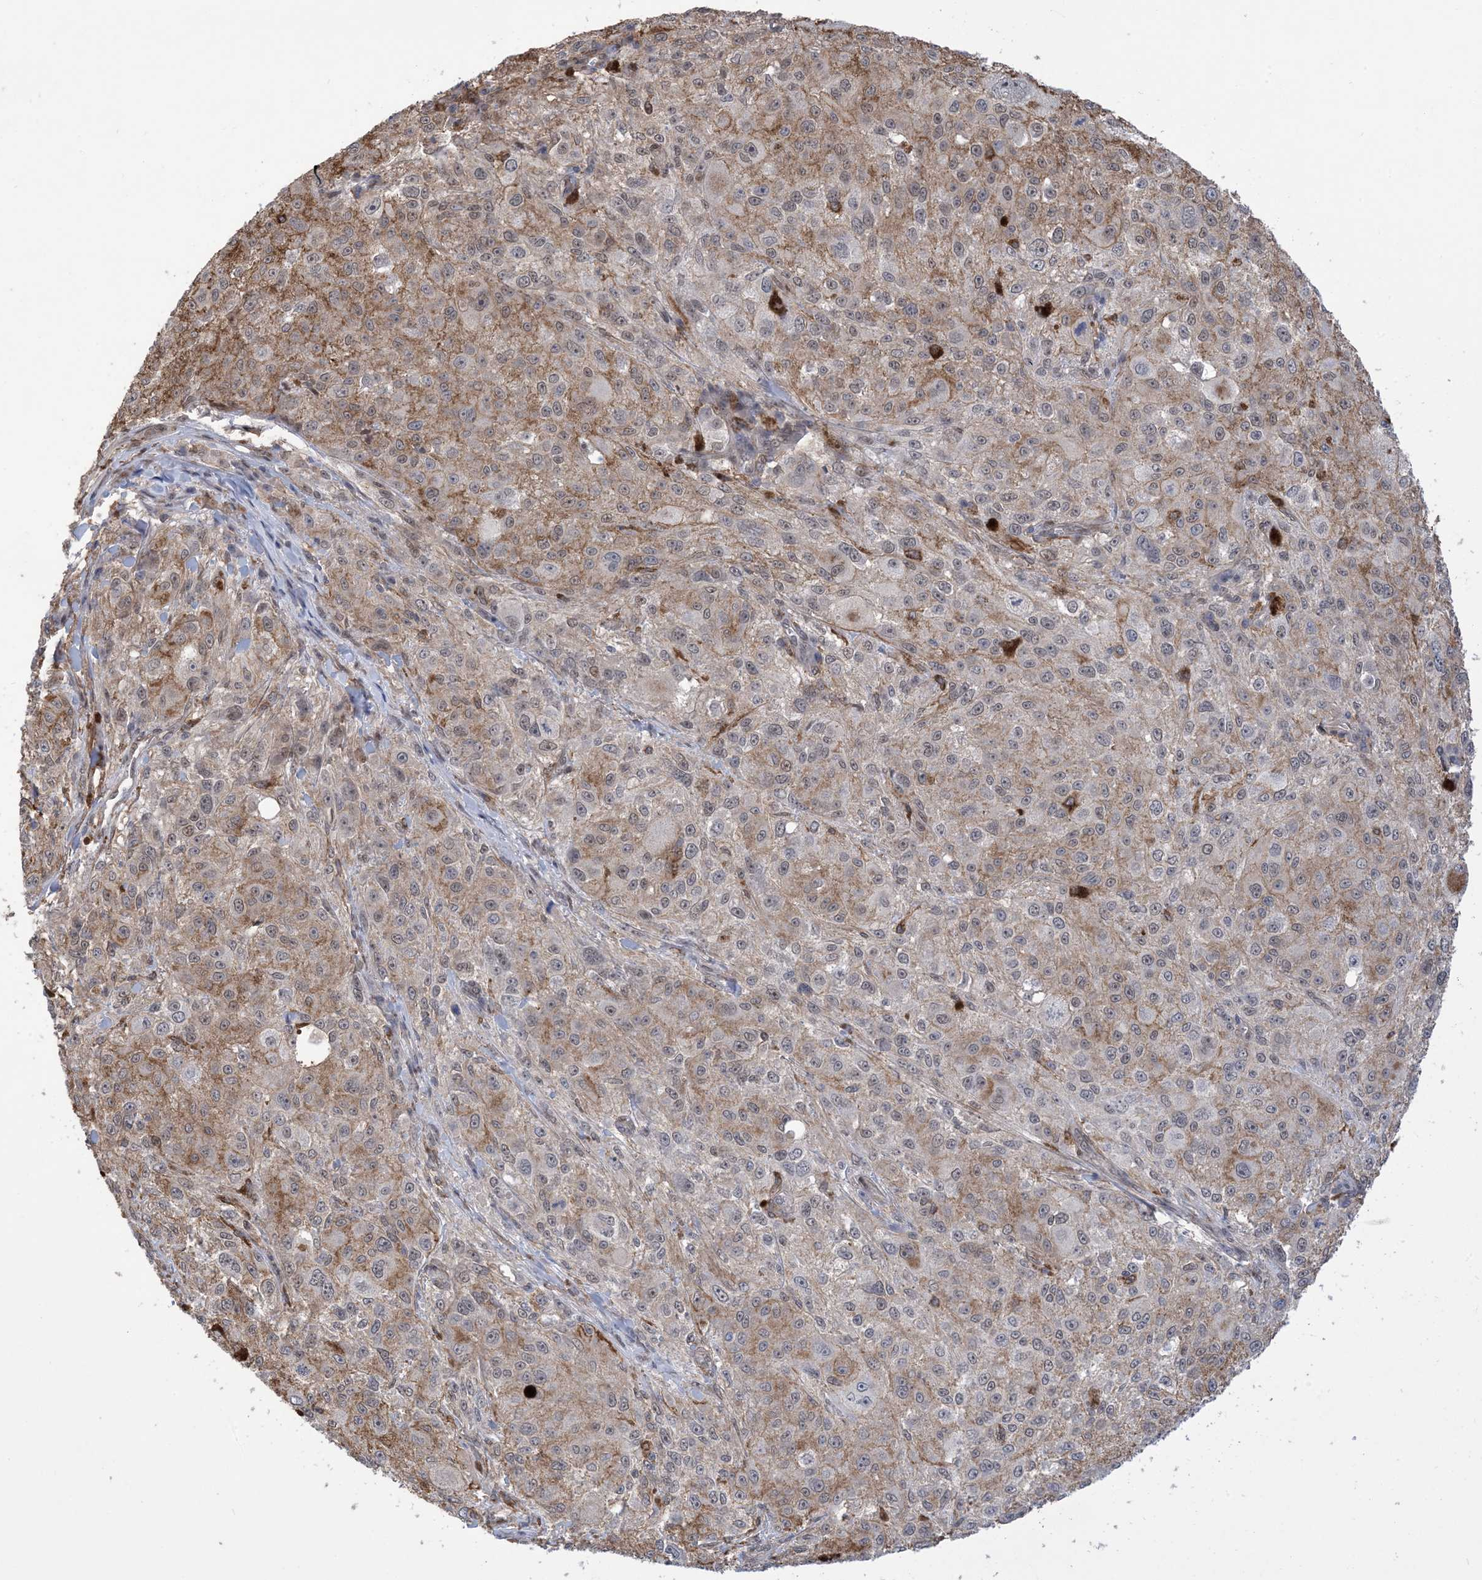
{"staining": {"intensity": "weak", "quantity": "25%-75%", "location": "cytoplasmic/membranous"}, "tissue": "melanoma", "cell_type": "Tumor cells", "image_type": "cancer", "snomed": [{"axis": "morphology", "description": "Necrosis, NOS"}, {"axis": "morphology", "description": "Malignant melanoma, NOS"}, {"axis": "topography", "description": "Skin"}], "caption": "Immunohistochemical staining of malignant melanoma demonstrates low levels of weak cytoplasmic/membranous positivity in about 25%-75% of tumor cells. Nuclei are stained in blue.", "gene": "ZNF8", "patient": {"sex": "female", "age": 87}}